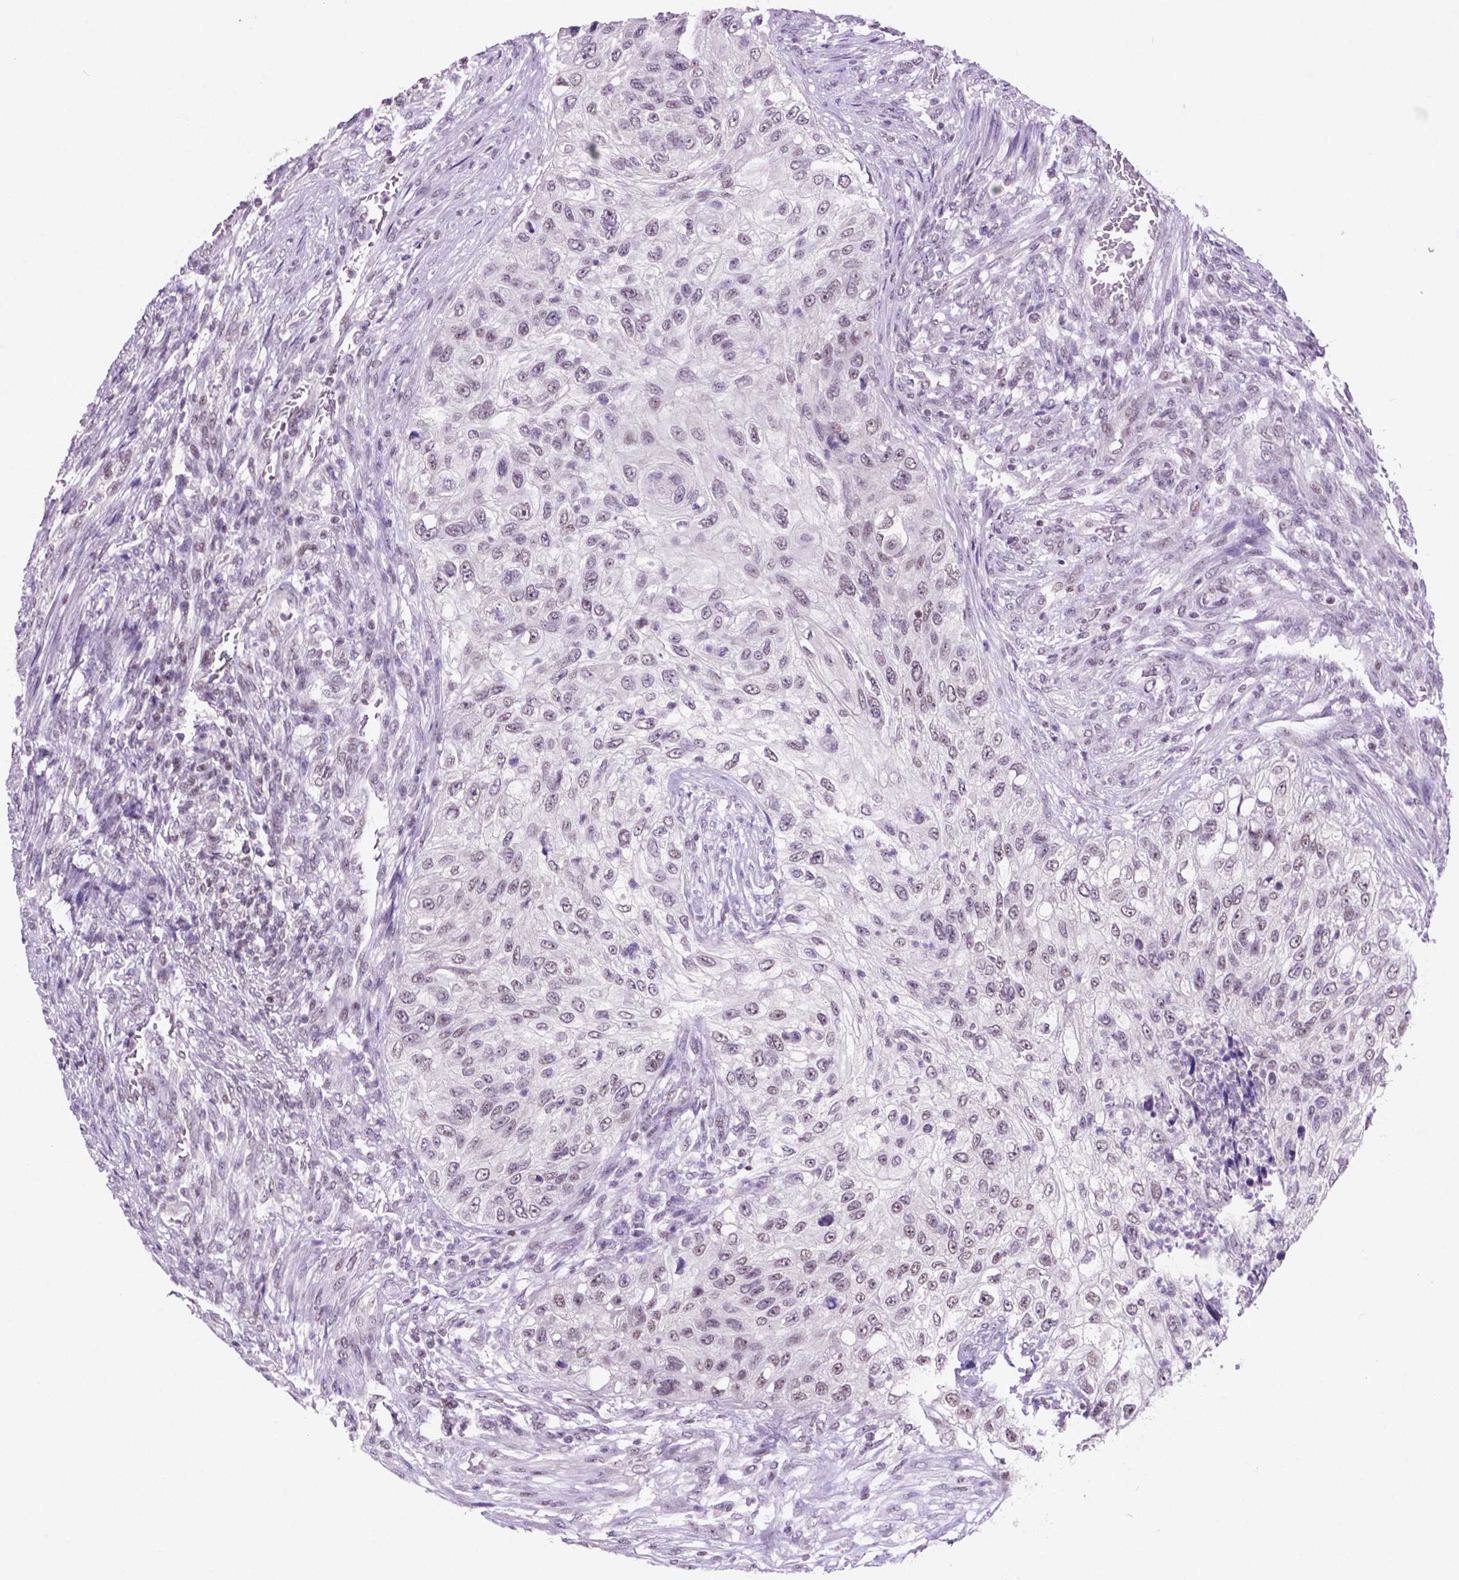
{"staining": {"intensity": "weak", "quantity": "<25%", "location": "nuclear"}, "tissue": "urothelial cancer", "cell_type": "Tumor cells", "image_type": "cancer", "snomed": [{"axis": "morphology", "description": "Urothelial carcinoma, High grade"}, {"axis": "topography", "description": "Urinary bladder"}], "caption": "Immunohistochemical staining of human high-grade urothelial carcinoma shows no significant staining in tumor cells. (Stains: DAB (3,3'-diaminobenzidine) immunohistochemistry with hematoxylin counter stain, Microscopy: brightfield microscopy at high magnification).", "gene": "NCOR1", "patient": {"sex": "female", "age": 60}}